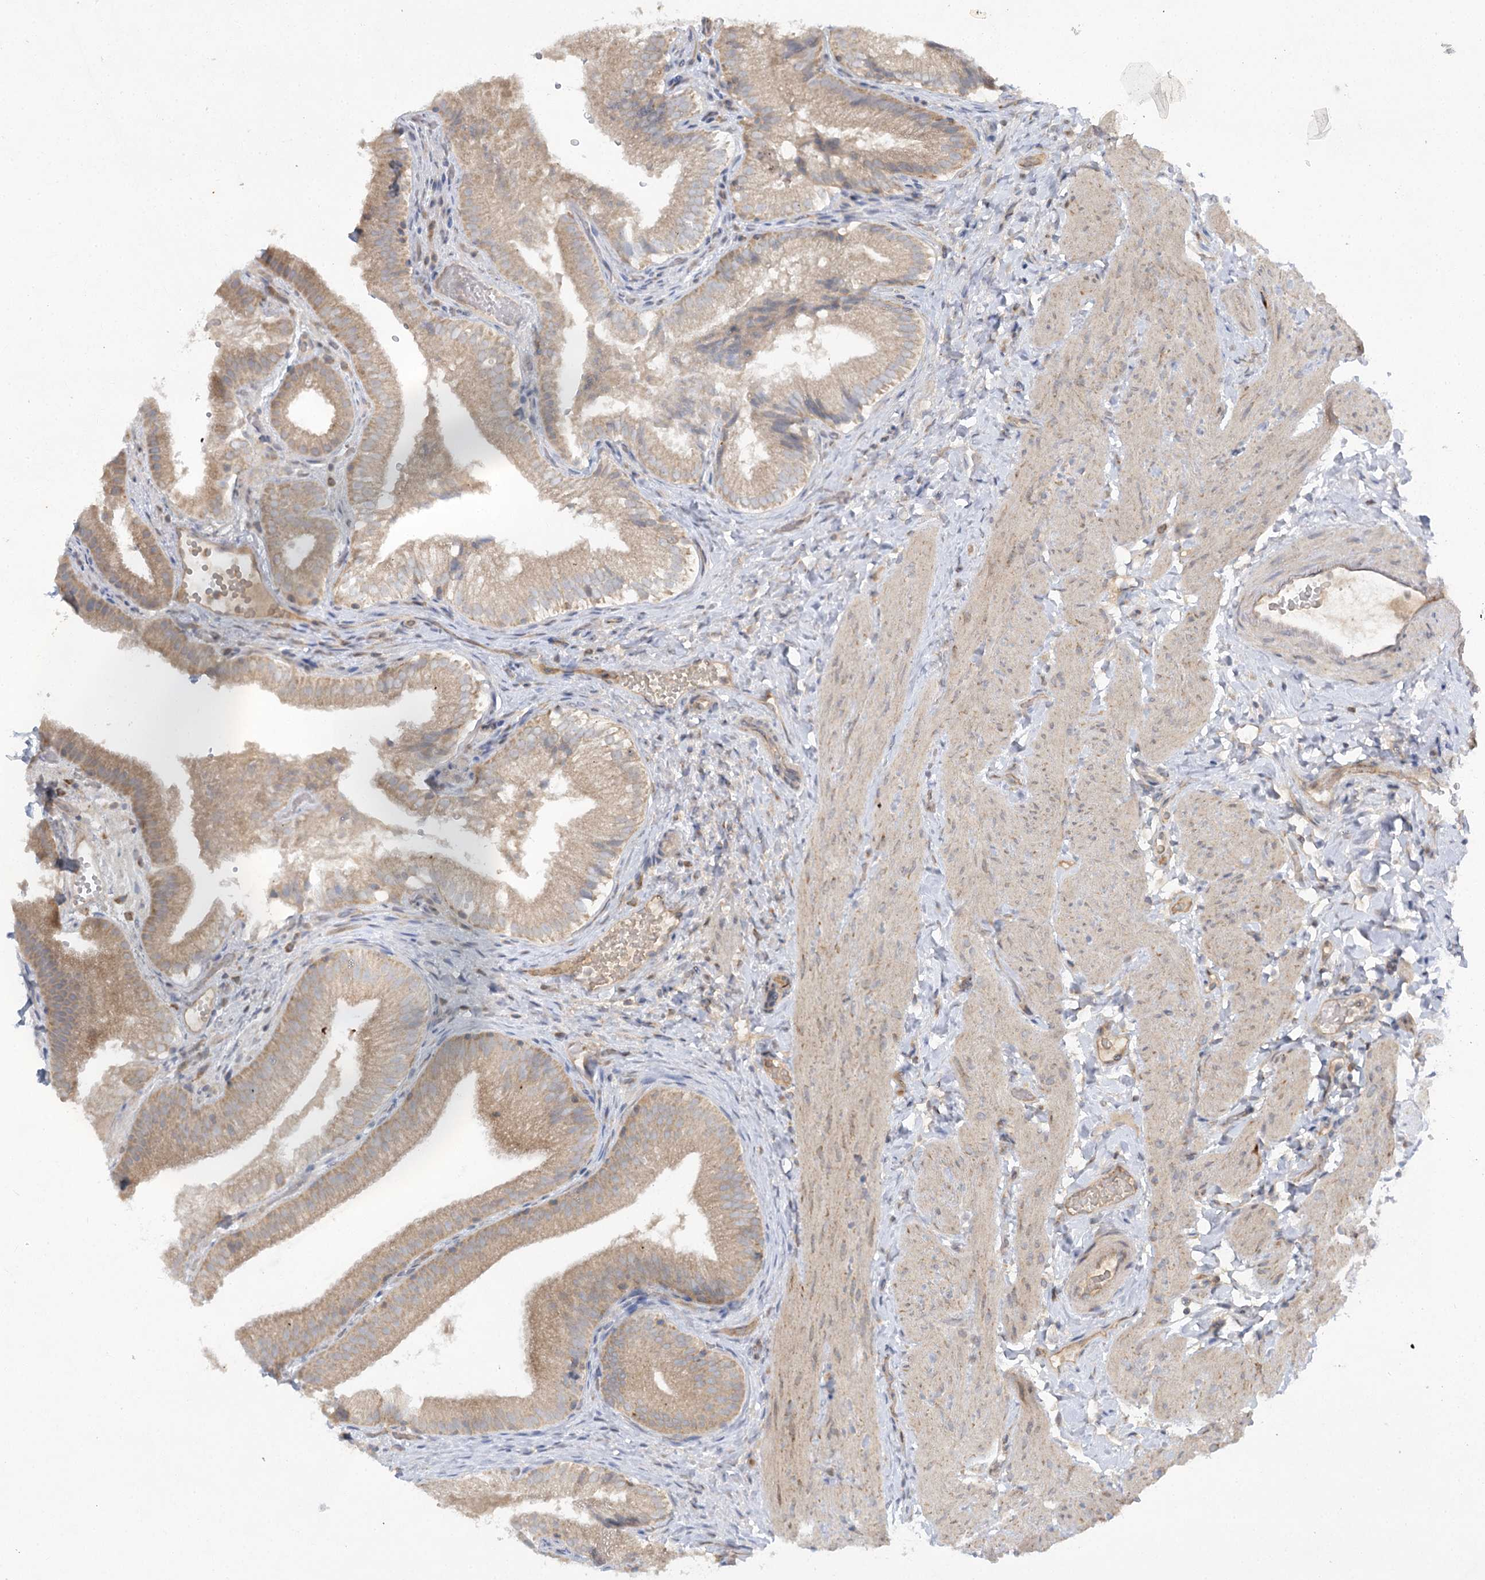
{"staining": {"intensity": "moderate", "quantity": ">75%", "location": "cytoplasmic/membranous"}, "tissue": "gallbladder", "cell_type": "Glandular cells", "image_type": "normal", "snomed": [{"axis": "morphology", "description": "Normal tissue, NOS"}, {"axis": "topography", "description": "Gallbladder"}], "caption": "Protein expression analysis of benign gallbladder displays moderate cytoplasmic/membranous staining in about >75% of glandular cells. Immunohistochemistry stains the protein in brown and the nuclei are stained blue.", "gene": "TRAF3IP1", "patient": {"sex": "female", "age": 30}}